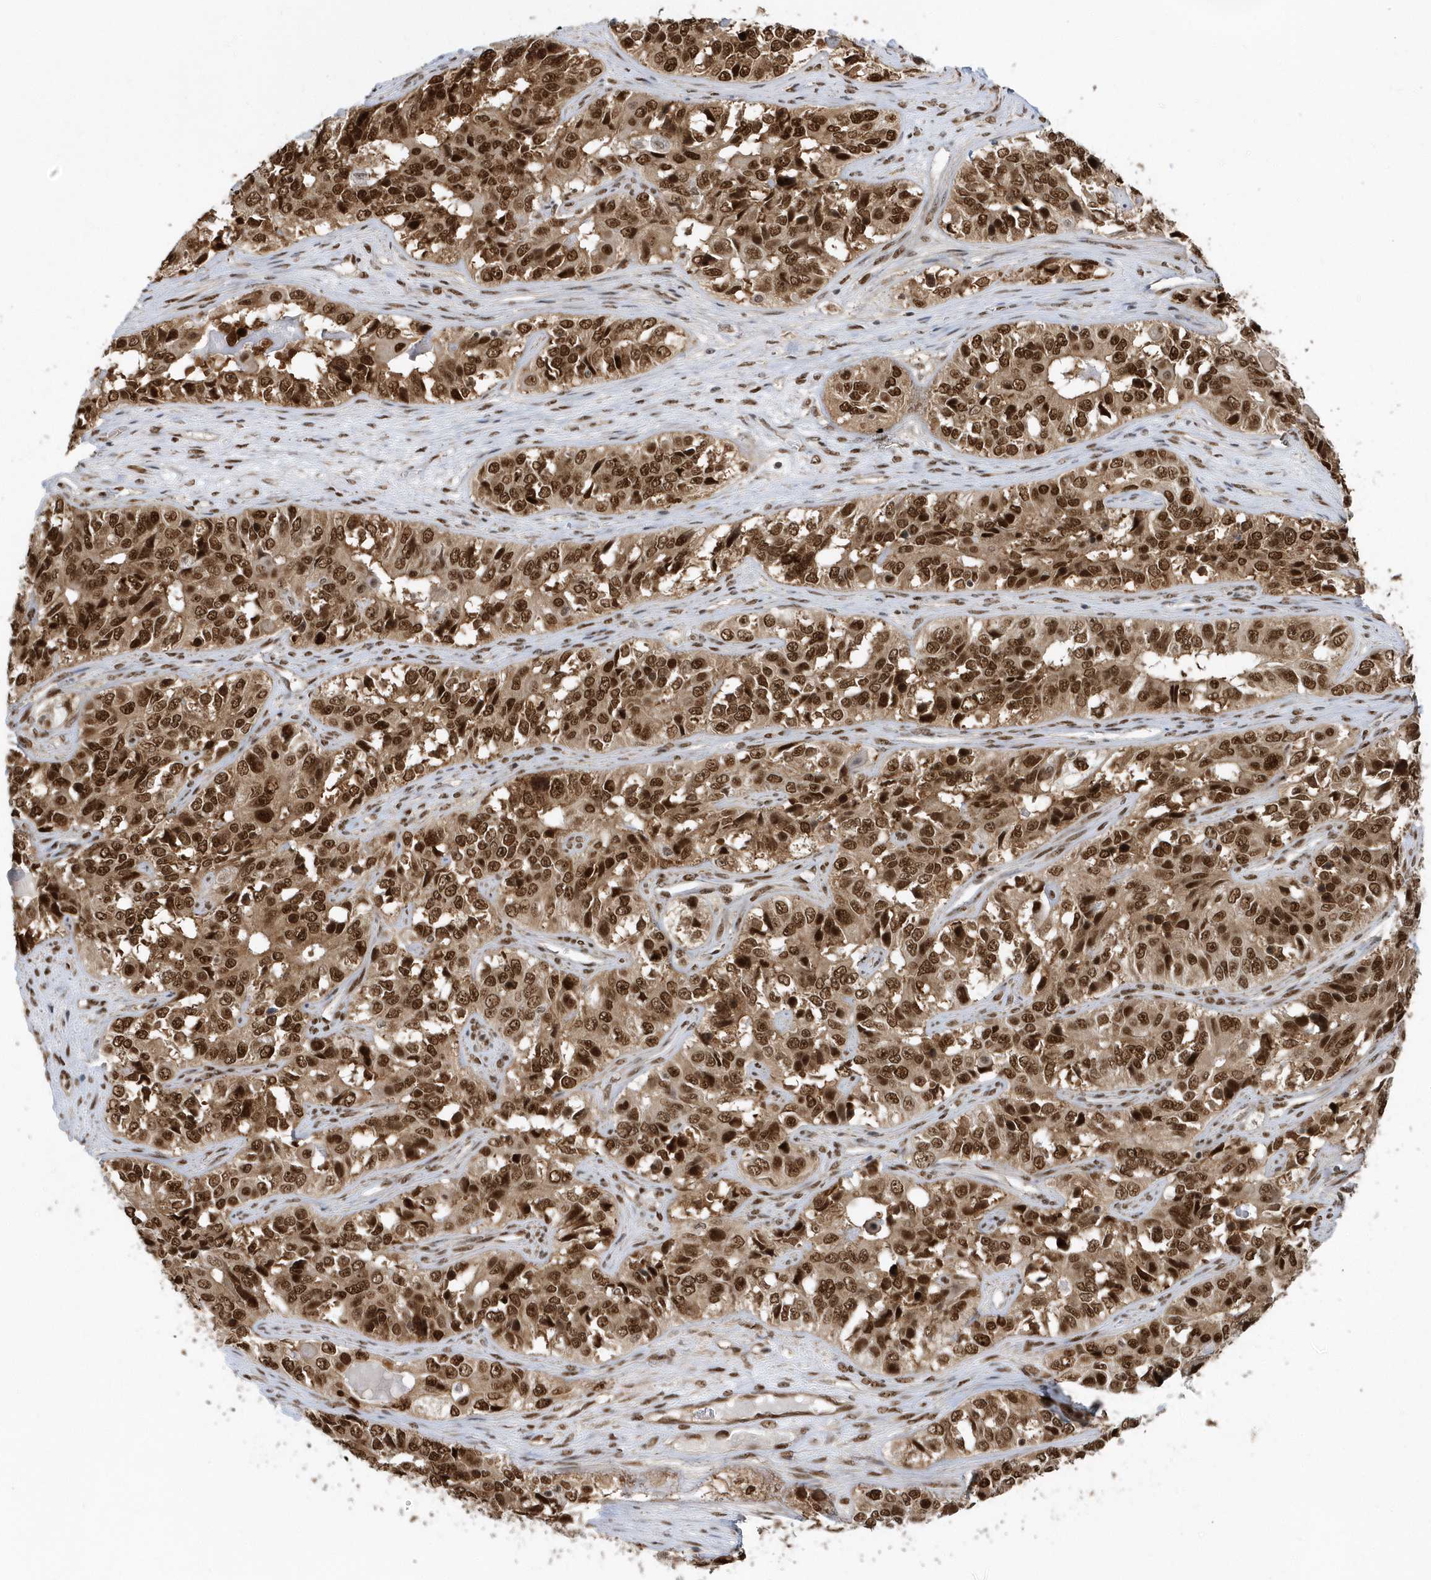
{"staining": {"intensity": "strong", "quantity": ">75%", "location": "cytoplasmic/membranous,nuclear"}, "tissue": "ovarian cancer", "cell_type": "Tumor cells", "image_type": "cancer", "snomed": [{"axis": "morphology", "description": "Carcinoma, endometroid"}, {"axis": "topography", "description": "Ovary"}], "caption": "A high amount of strong cytoplasmic/membranous and nuclear expression is appreciated in about >75% of tumor cells in ovarian endometroid carcinoma tissue.", "gene": "SEPHS1", "patient": {"sex": "female", "age": 51}}